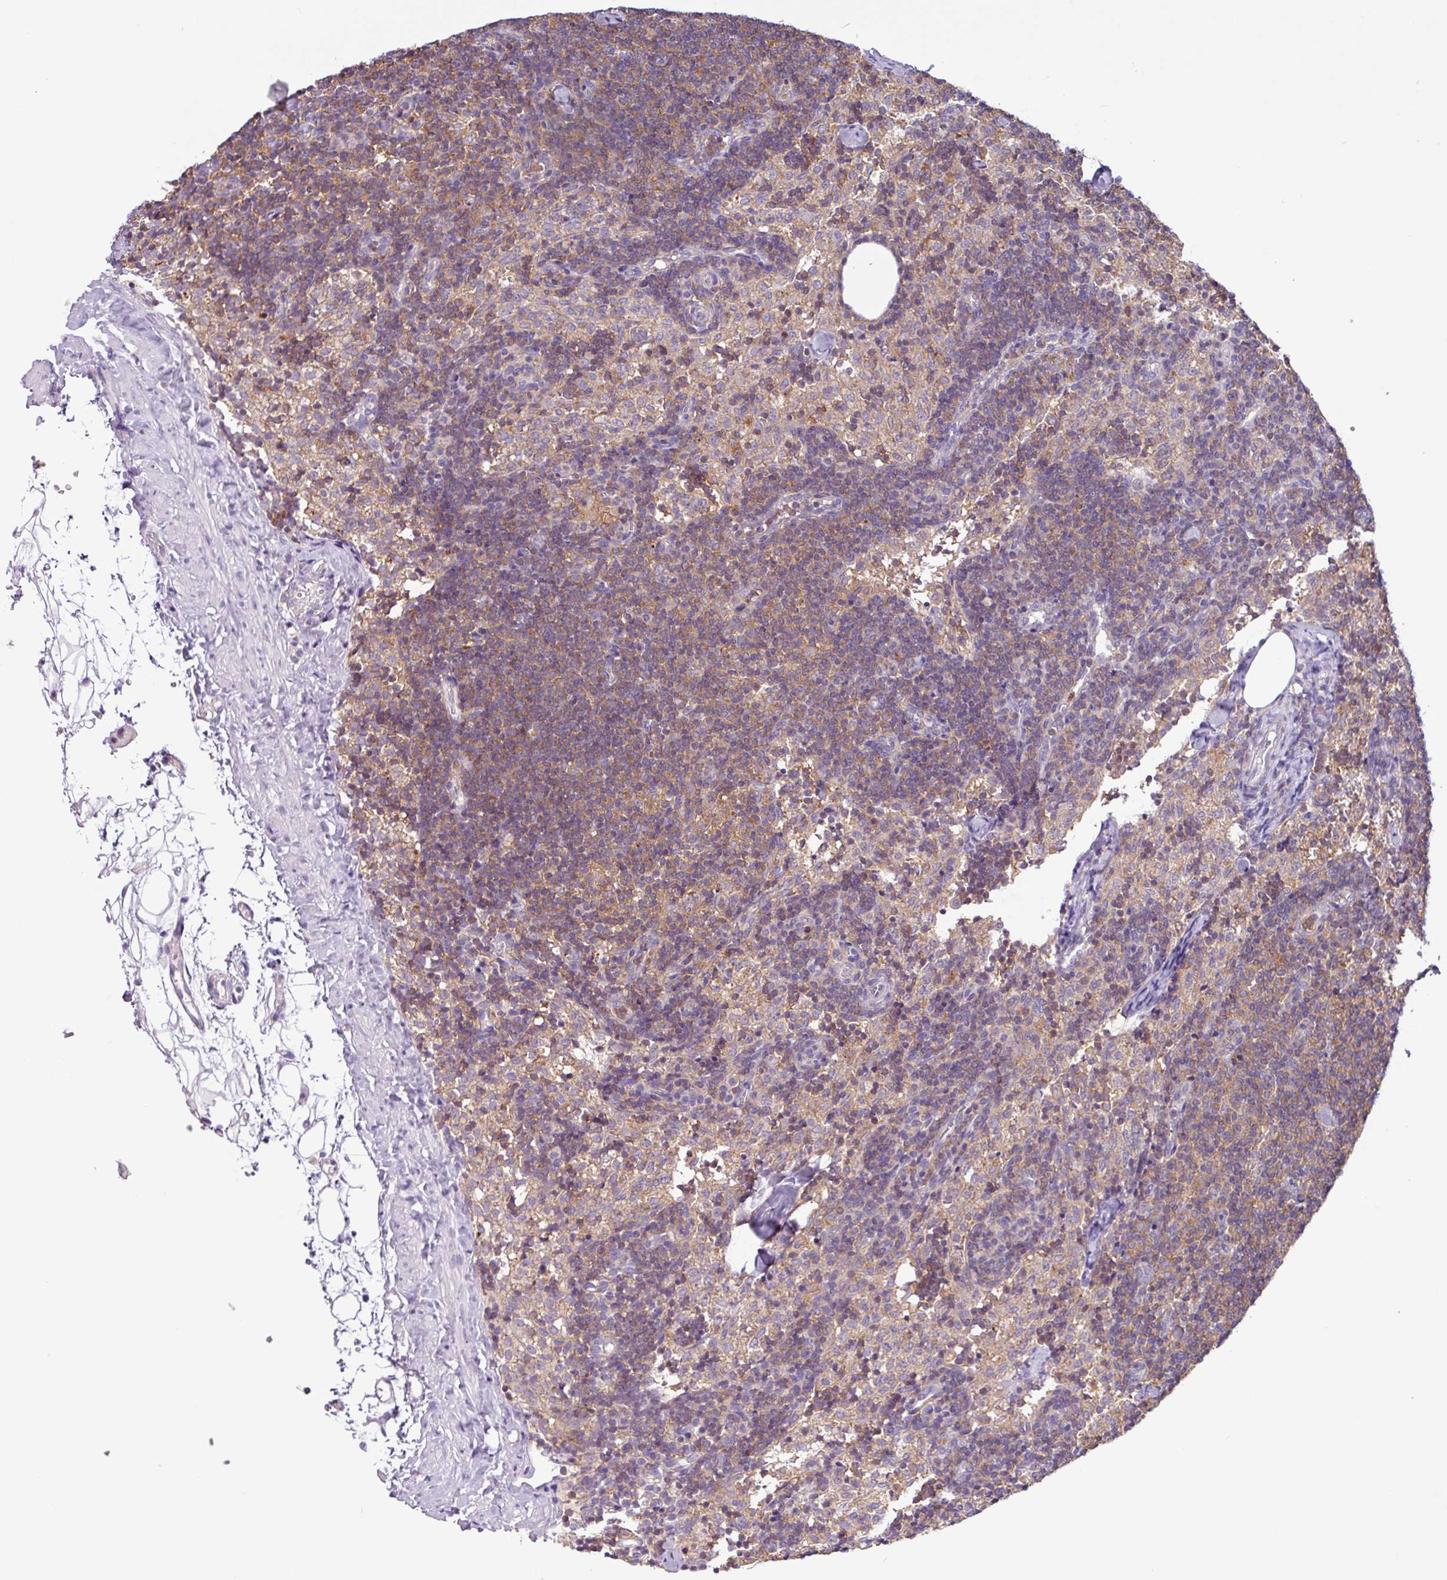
{"staining": {"intensity": "moderate", "quantity": ">75%", "location": "cytoplasmic/membranous"}, "tissue": "lymph node", "cell_type": "Germinal center cells", "image_type": "normal", "snomed": [{"axis": "morphology", "description": "Normal tissue, NOS"}, {"axis": "topography", "description": "Lymph node"}], "caption": "Immunohistochemistry (DAB) staining of unremarkable human lymph node exhibits moderate cytoplasmic/membranous protein positivity in about >75% of germinal center cells. Using DAB (3,3'-diaminobenzidine) (brown) and hematoxylin (blue) stains, captured at high magnification using brightfield microscopy.", "gene": "ACTR3B", "patient": {"sex": "female", "age": 52}}